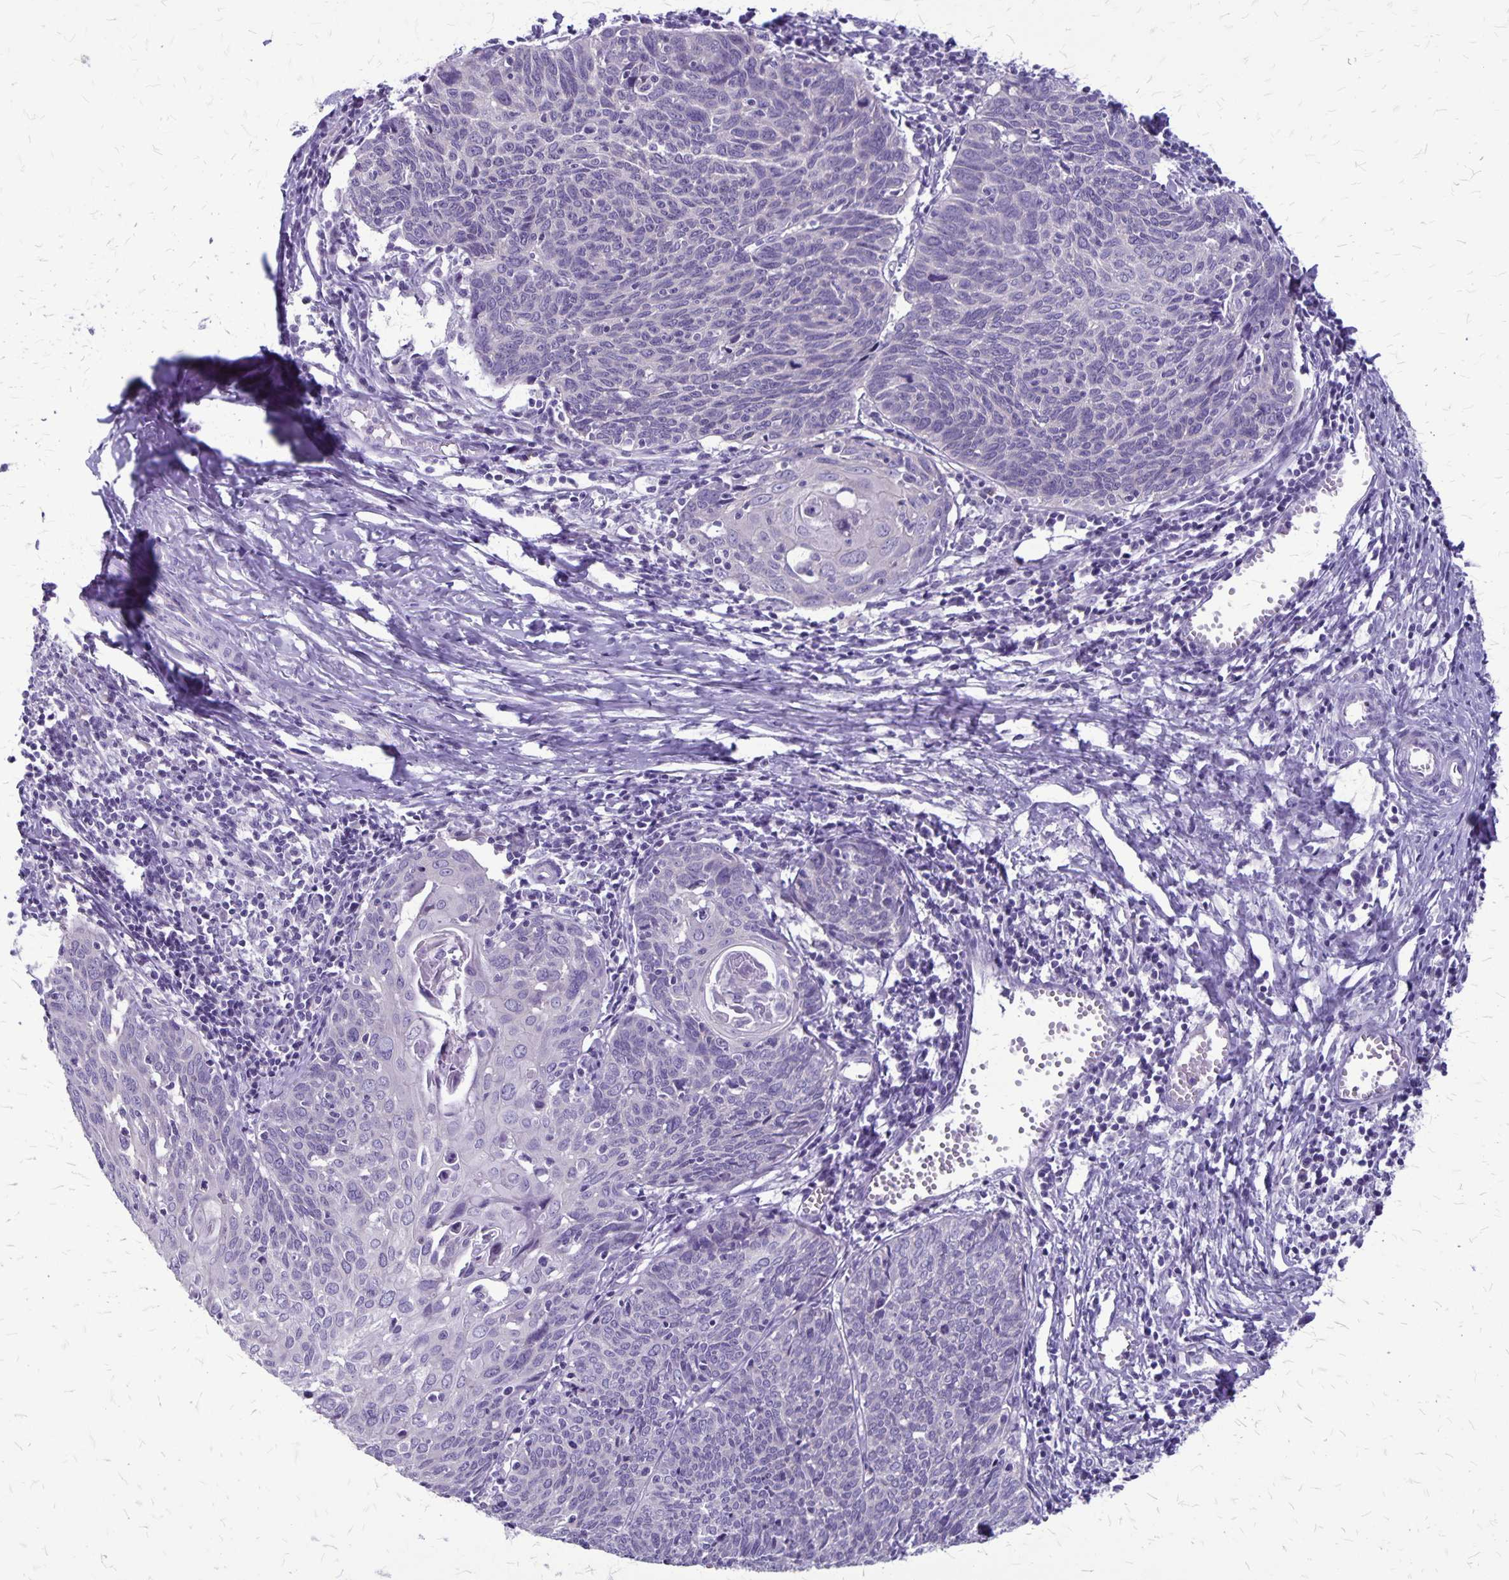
{"staining": {"intensity": "negative", "quantity": "none", "location": "none"}, "tissue": "cervical cancer", "cell_type": "Tumor cells", "image_type": "cancer", "snomed": [{"axis": "morphology", "description": "Squamous cell carcinoma, NOS"}, {"axis": "topography", "description": "Cervix"}], "caption": "There is no significant staining in tumor cells of cervical squamous cell carcinoma.", "gene": "PLXNB3", "patient": {"sex": "female", "age": 39}}